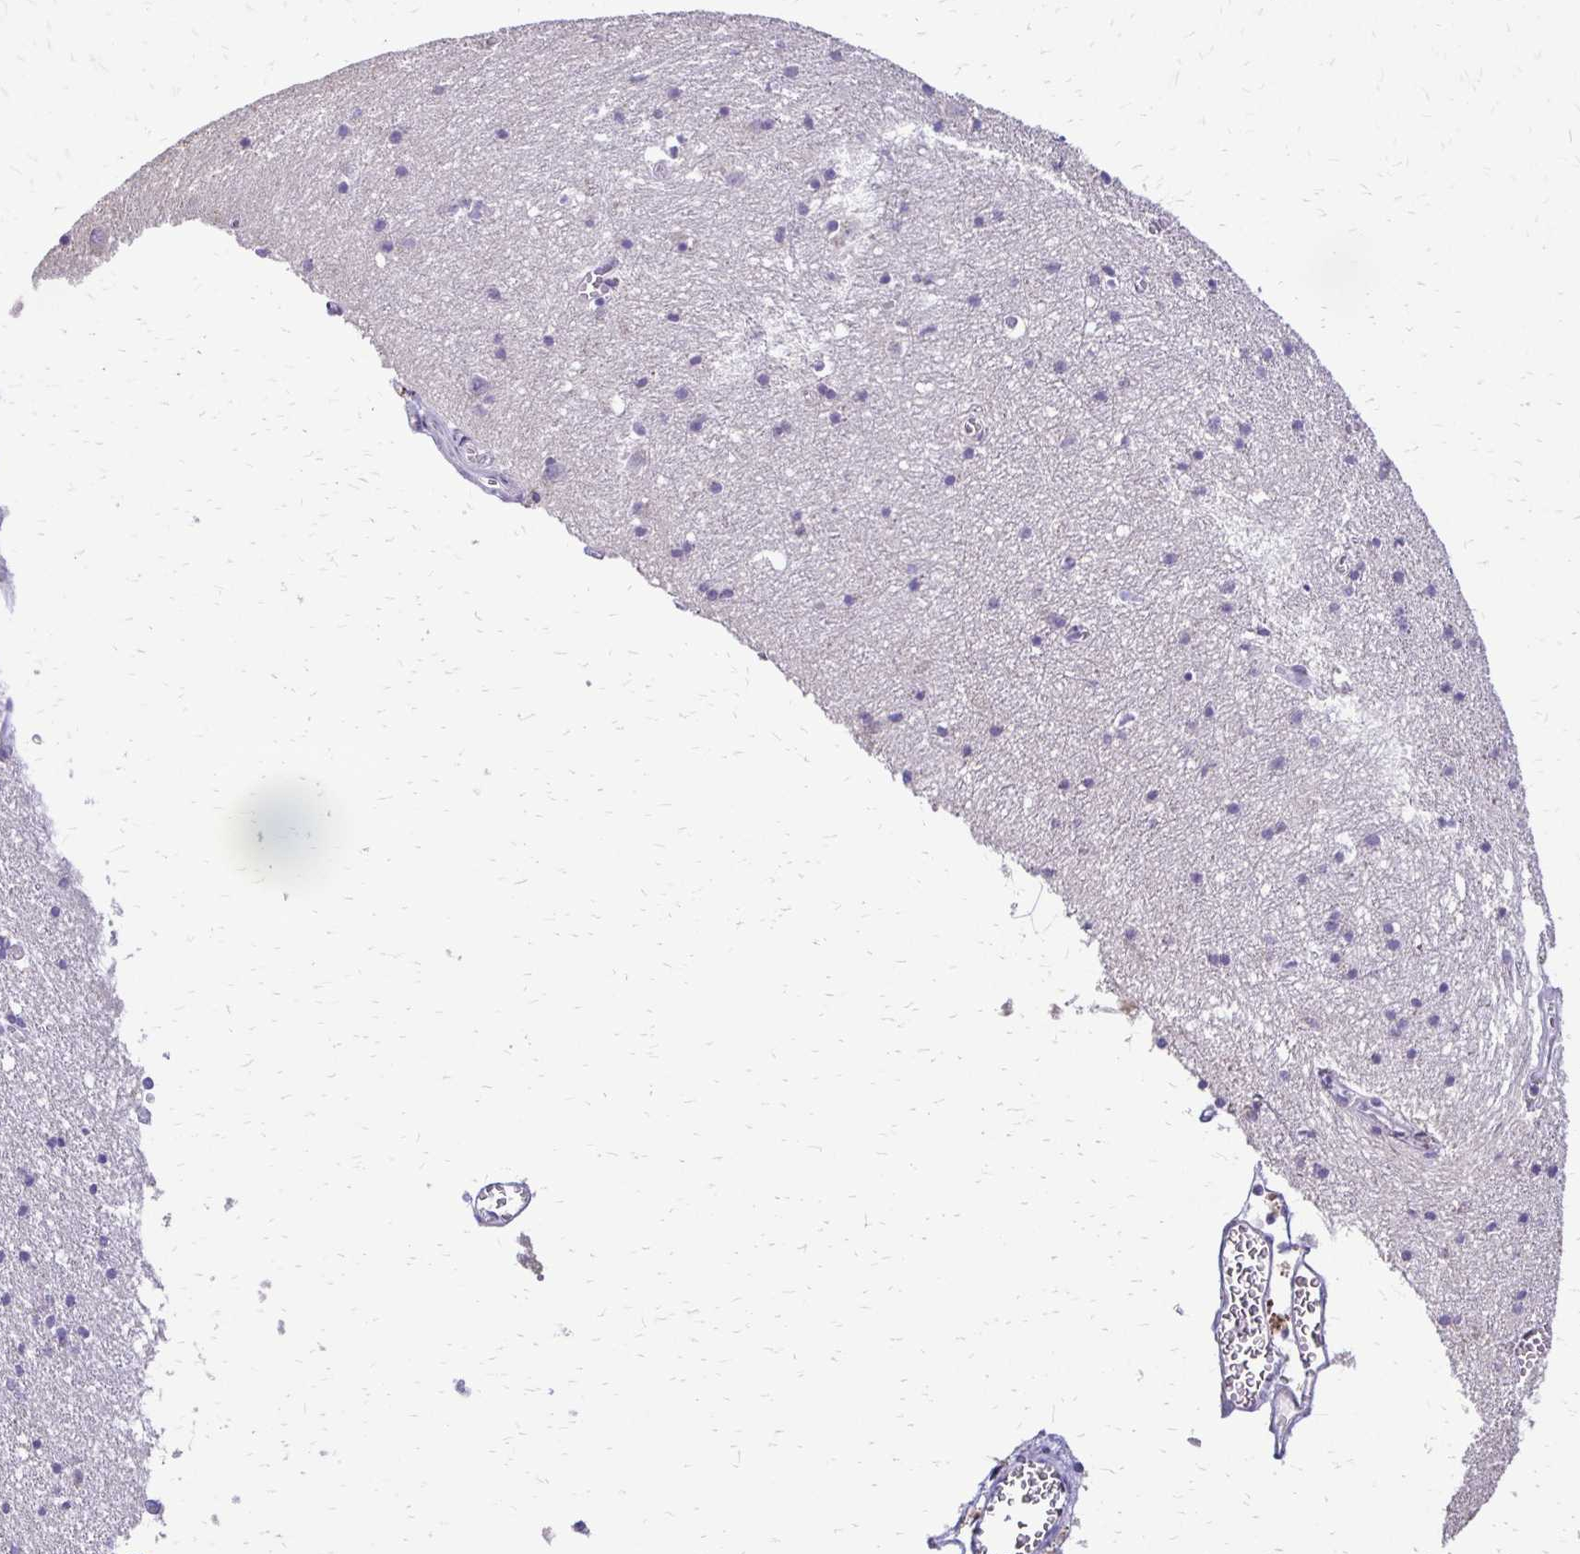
{"staining": {"intensity": "negative", "quantity": "none", "location": "none"}, "tissue": "cerebral cortex", "cell_type": "Endothelial cells", "image_type": "normal", "snomed": [{"axis": "morphology", "description": "Normal tissue, NOS"}, {"axis": "topography", "description": "Cerebral cortex"}], "caption": "Immunohistochemistry image of benign human cerebral cortex stained for a protein (brown), which reveals no expression in endothelial cells. (DAB immunohistochemistry (IHC) with hematoxylin counter stain).", "gene": "ALPG", "patient": {"sex": "male", "age": 70}}